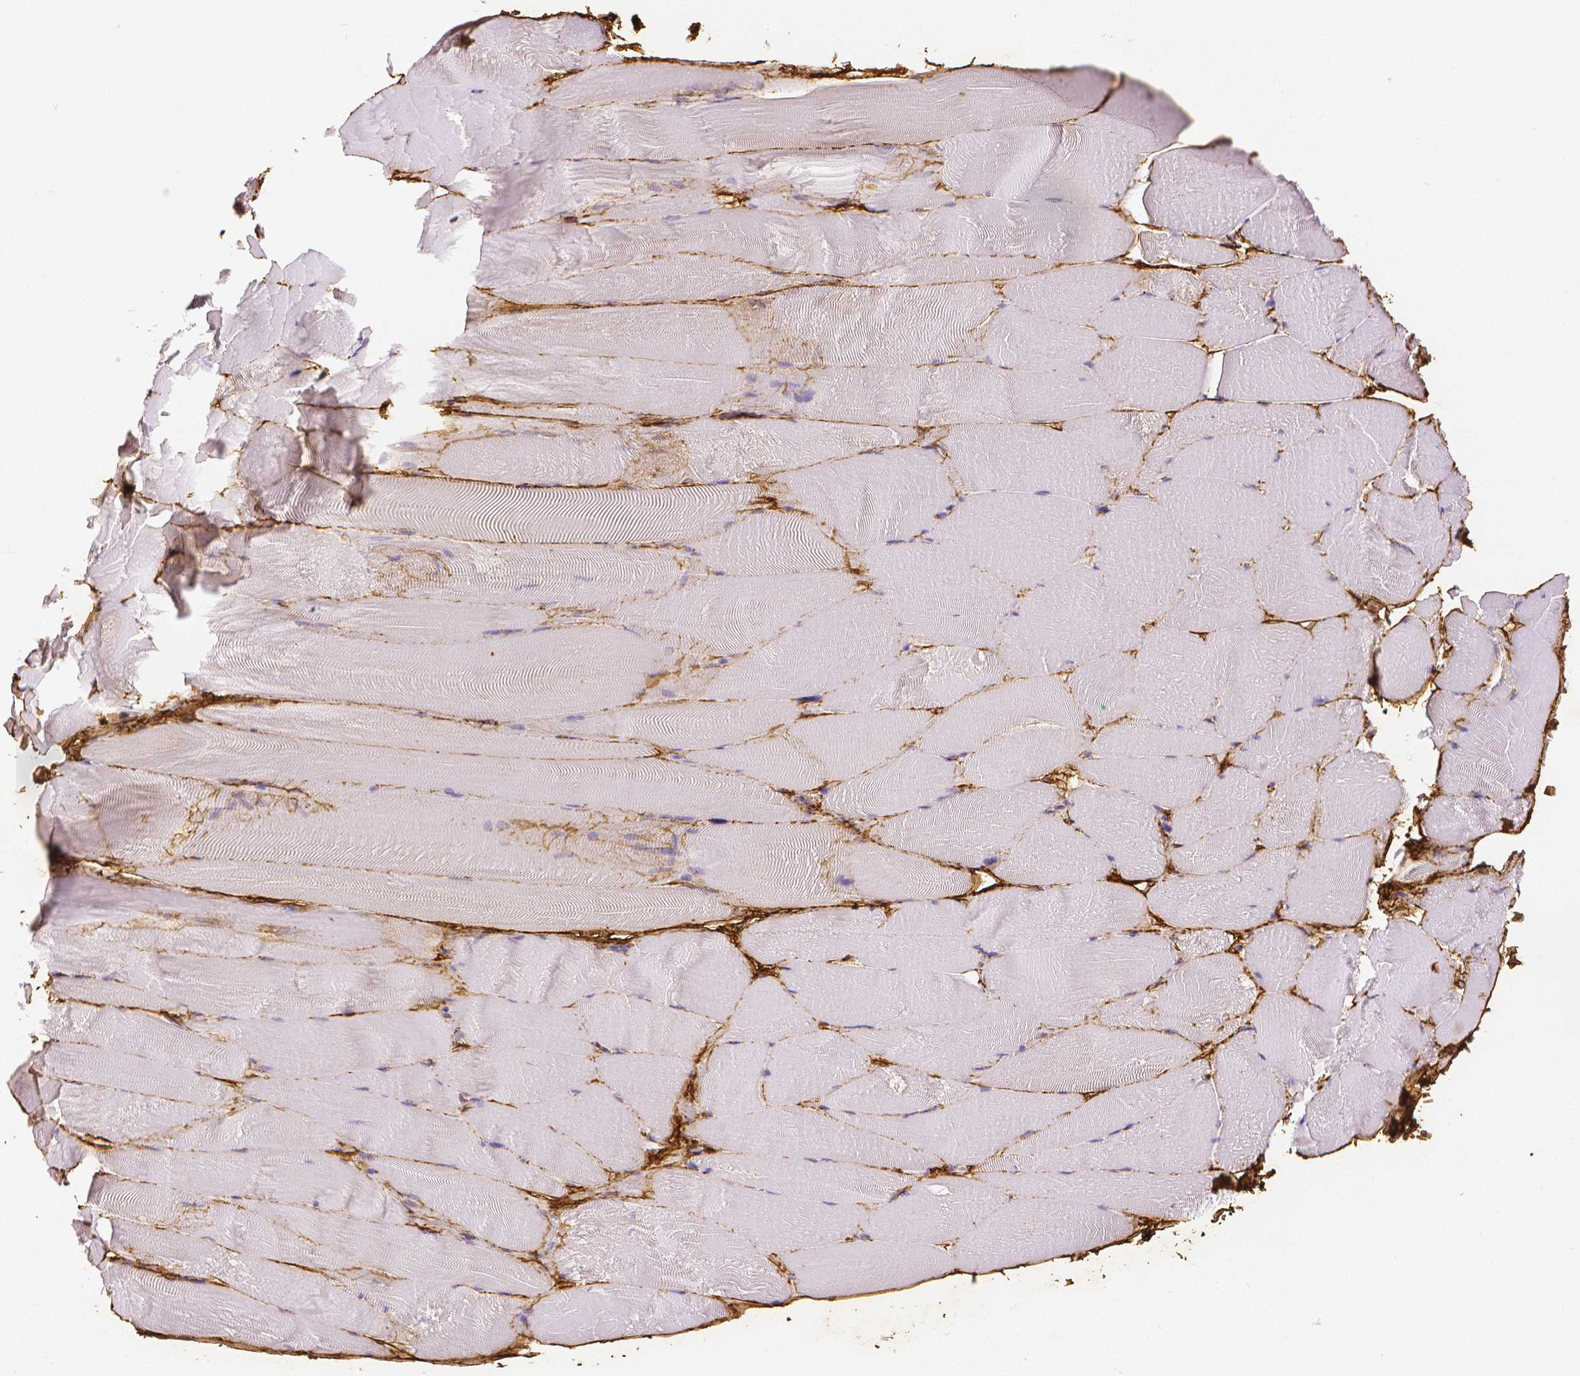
{"staining": {"intensity": "negative", "quantity": "none", "location": "none"}, "tissue": "skeletal muscle", "cell_type": "Myocytes", "image_type": "normal", "snomed": [{"axis": "morphology", "description": "Normal tissue, NOS"}, {"axis": "topography", "description": "Skeletal muscle"}], "caption": "Benign skeletal muscle was stained to show a protein in brown. There is no significant positivity in myocytes. (DAB IHC visualized using brightfield microscopy, high magnification).", "gene": "FBN1", "patient": {"sex": "female", "age": 64}}